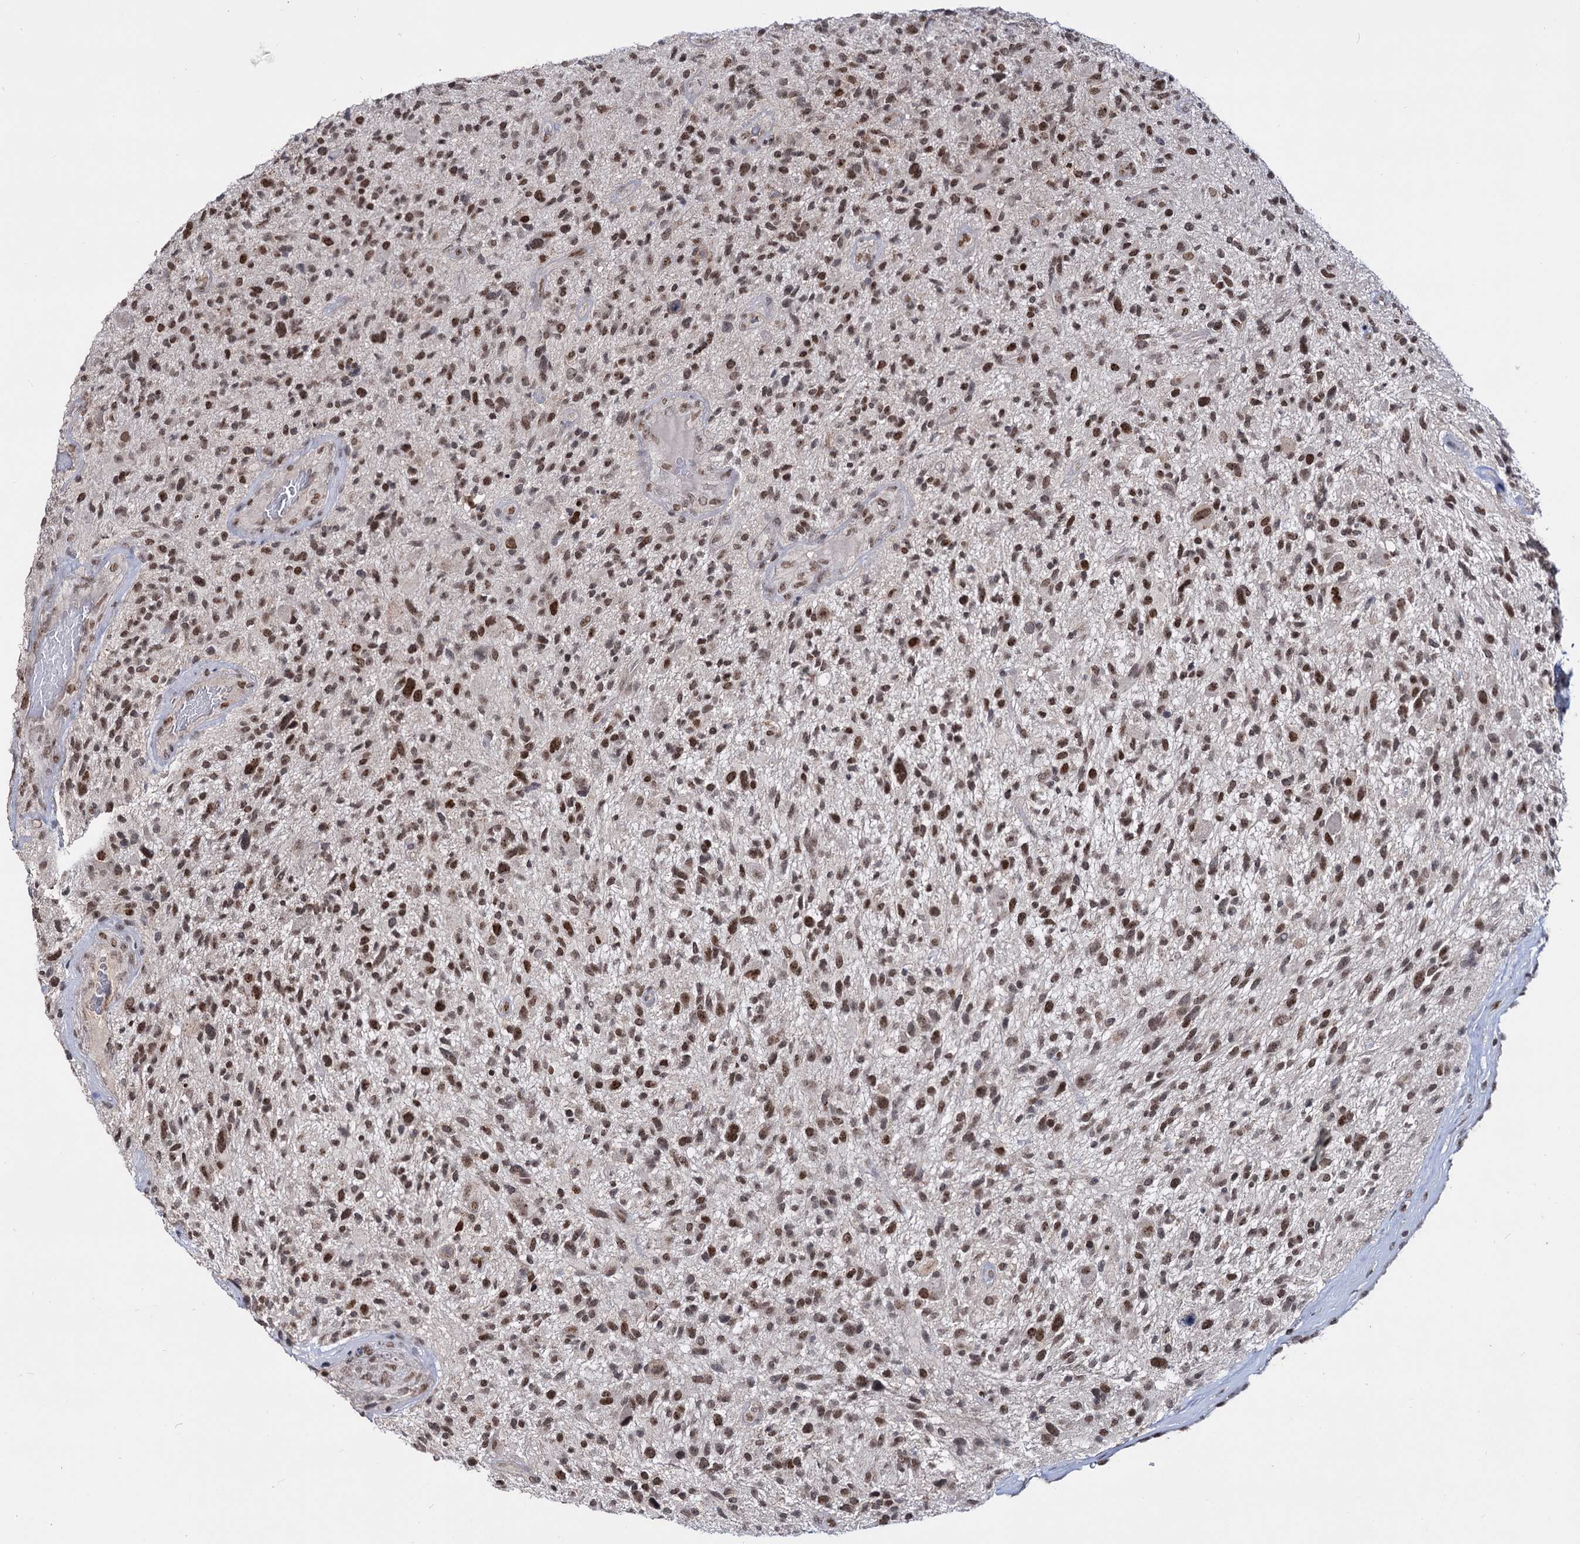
{"staining": {"intensity": "moderate", "quantity": ">75%", "location": "nuclear"}, "tissue": "glioma", "cell_type": "Tumor cells", "image_type": "cancer", "snomed": [{"axis": "morphology", "description": "Glioma, malignant, High grade"}, {"axis": "topography", "description": "Brain"}], "caption": "High-power microscopy captured an IHC photomicrograph of malignant glioma (high-grade), revealing moderate nuclear positivity in approximately >75% of tumor cells. (Stains: DAB in brown, nuclei in blue, Microscopy: brightfield microscopy at high magnification).", "gene": "SMCHD1", "patient": {"sex": "male", "age": 47}}